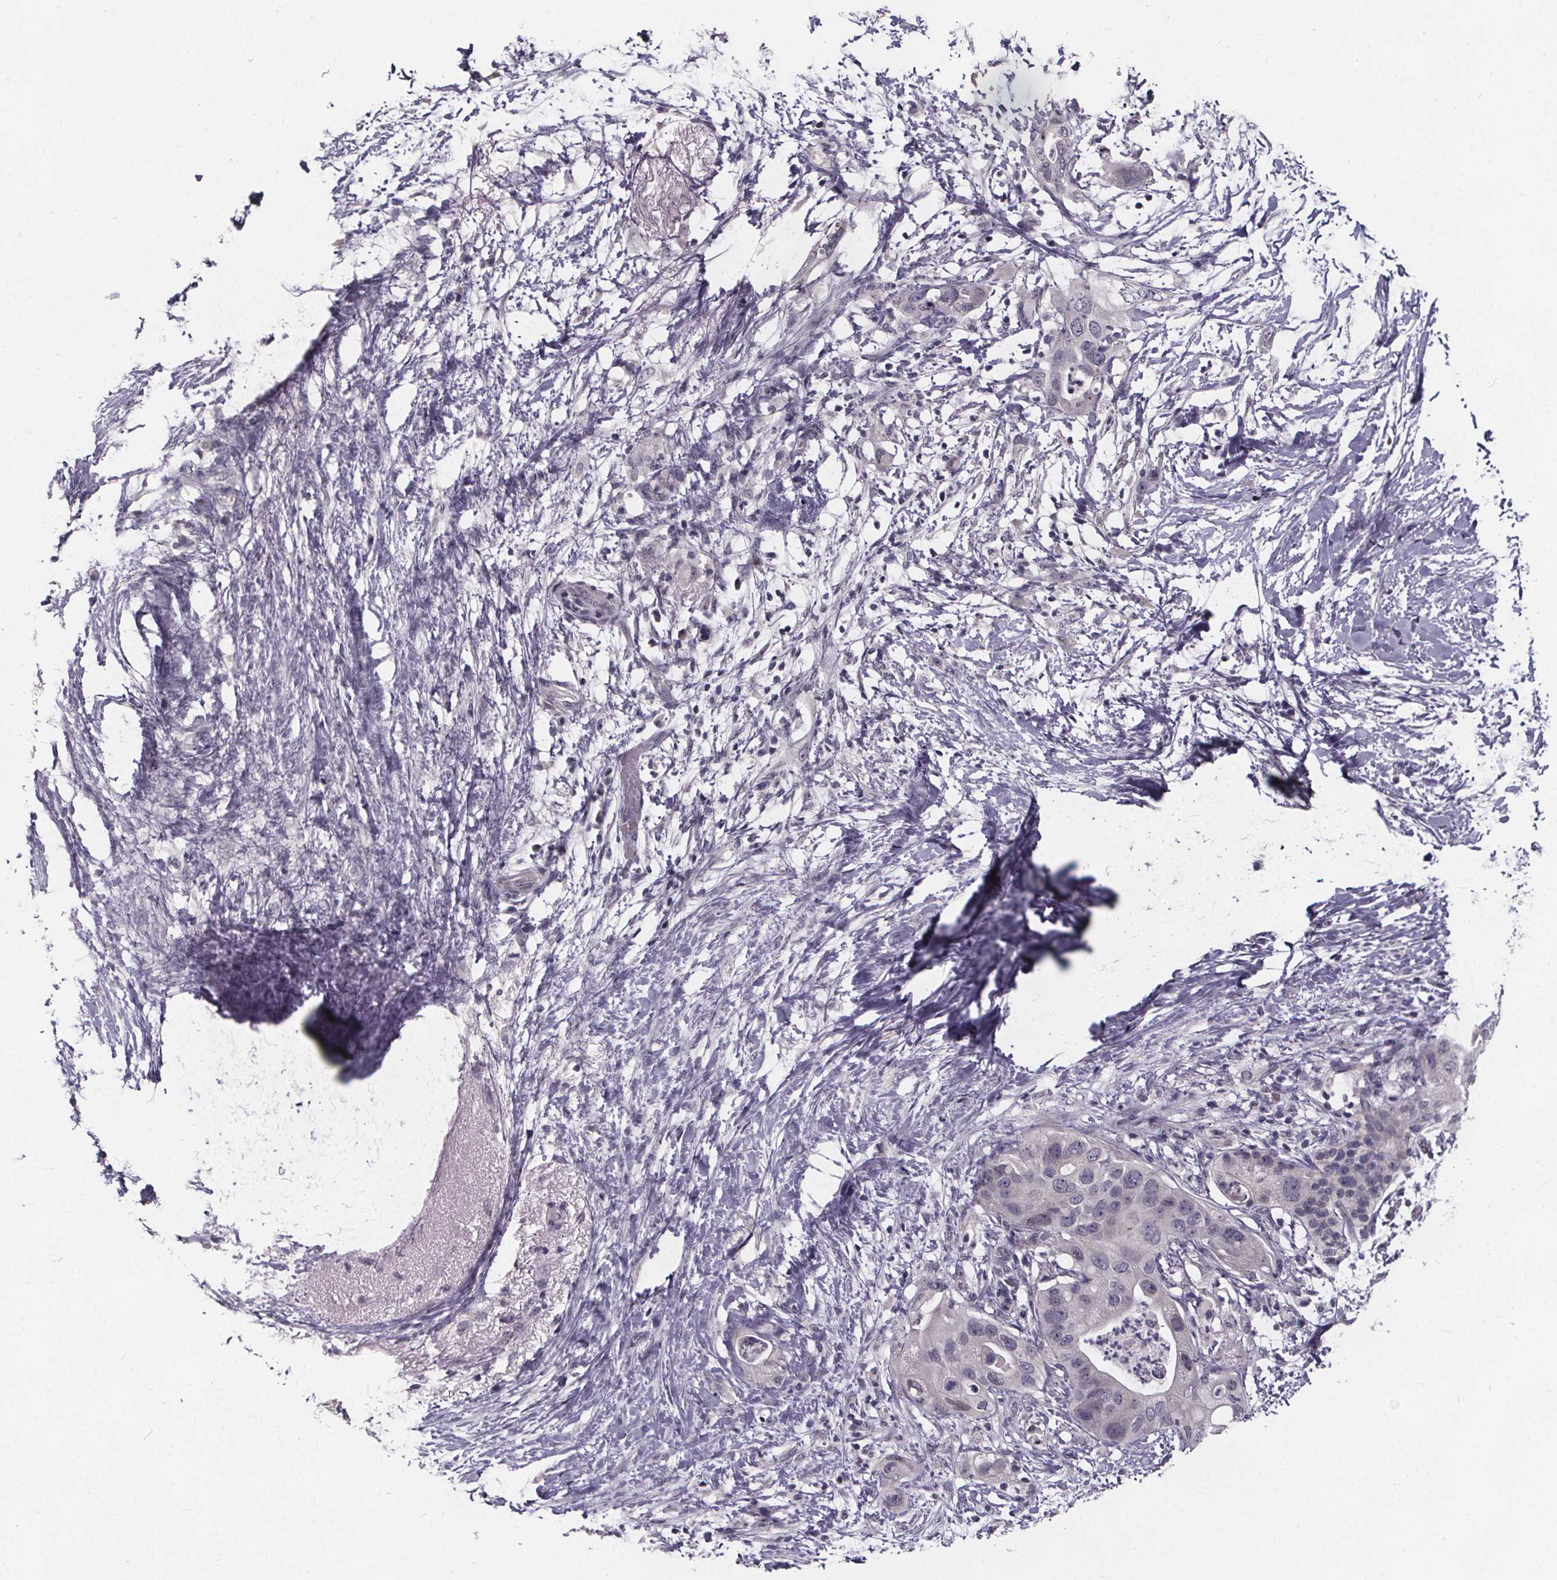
{"staining": {"intensity": "negative", "quantity": "none", "location": "none"}, "tissue": "pancreatic cancer", "cell_type": "Tumor cells", "image_type": "cancer", "snomed": [{"axis": "morphology", "description": "Adenocarcinoma, NOS"}, {"axis": "topography", "description": "Pancreas"}], "caption": "Adenocarcinoma (pancreatic) was stained to show a protein in brown. There is no significant positivity in tumor cells.", "gene": "FAM181B", "patient": {"sex": "female", "age": 72}}